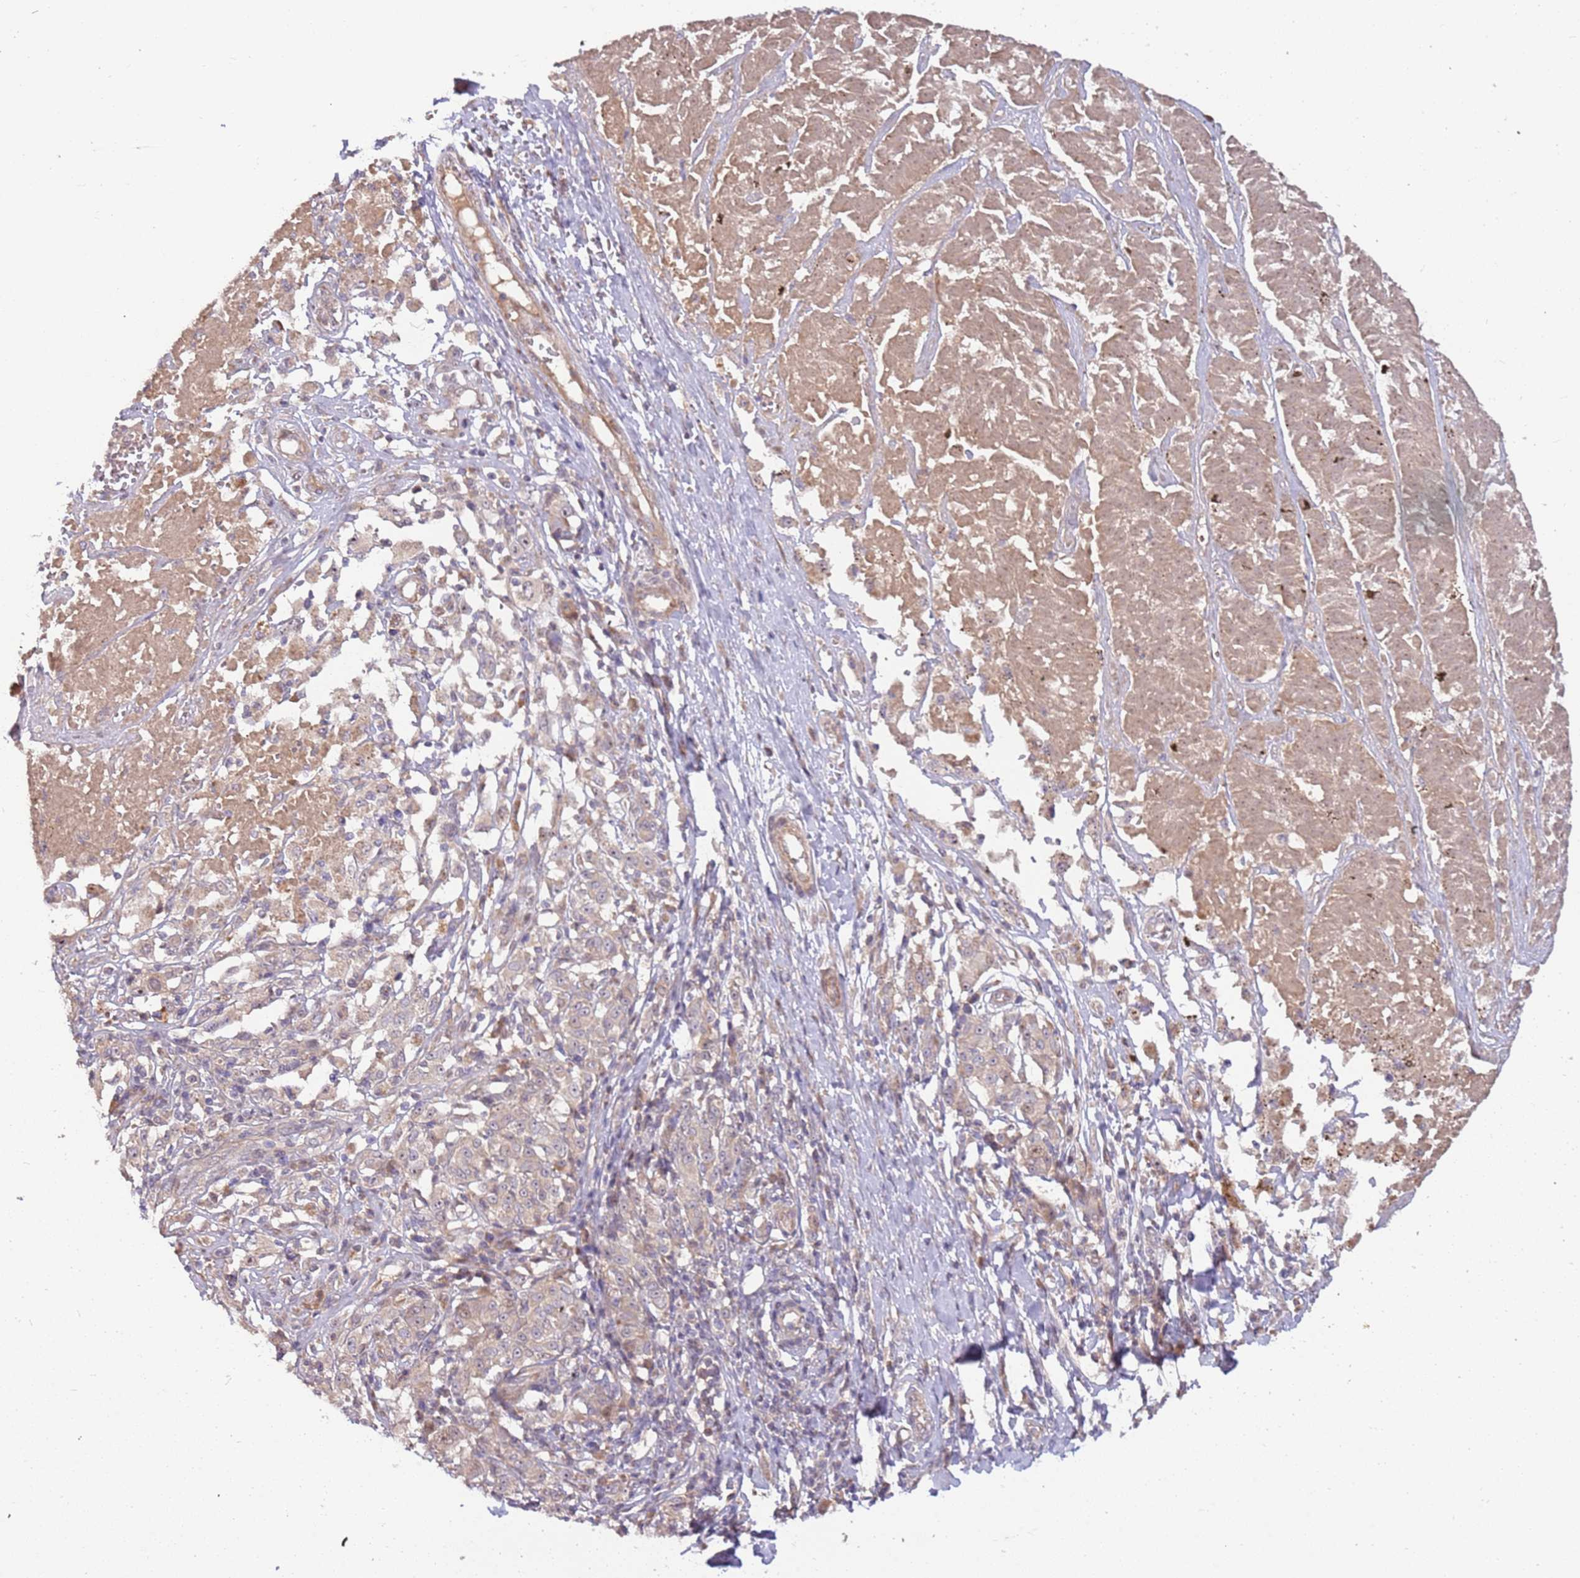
{"staining": {"intensity": "weak", "quantity": "25%-75%", "location": "cytoplasmic/membranous"}, "tissue": "melanoma", "cell_type": "Tumor cells", "image_type": "cancer", "snomed": [{"axis": "morphology", "description": "Malignant melanoma, NOS"}, {"axis": "topography", "description": "Skin"}], "caption": "An image of melanoma stained for a protein reveals weak cytoplasmic/membranous brown staining in tumor cells.", "gene": "TRAPPC6B", "patient": {"sex": "female", "age": 72}}